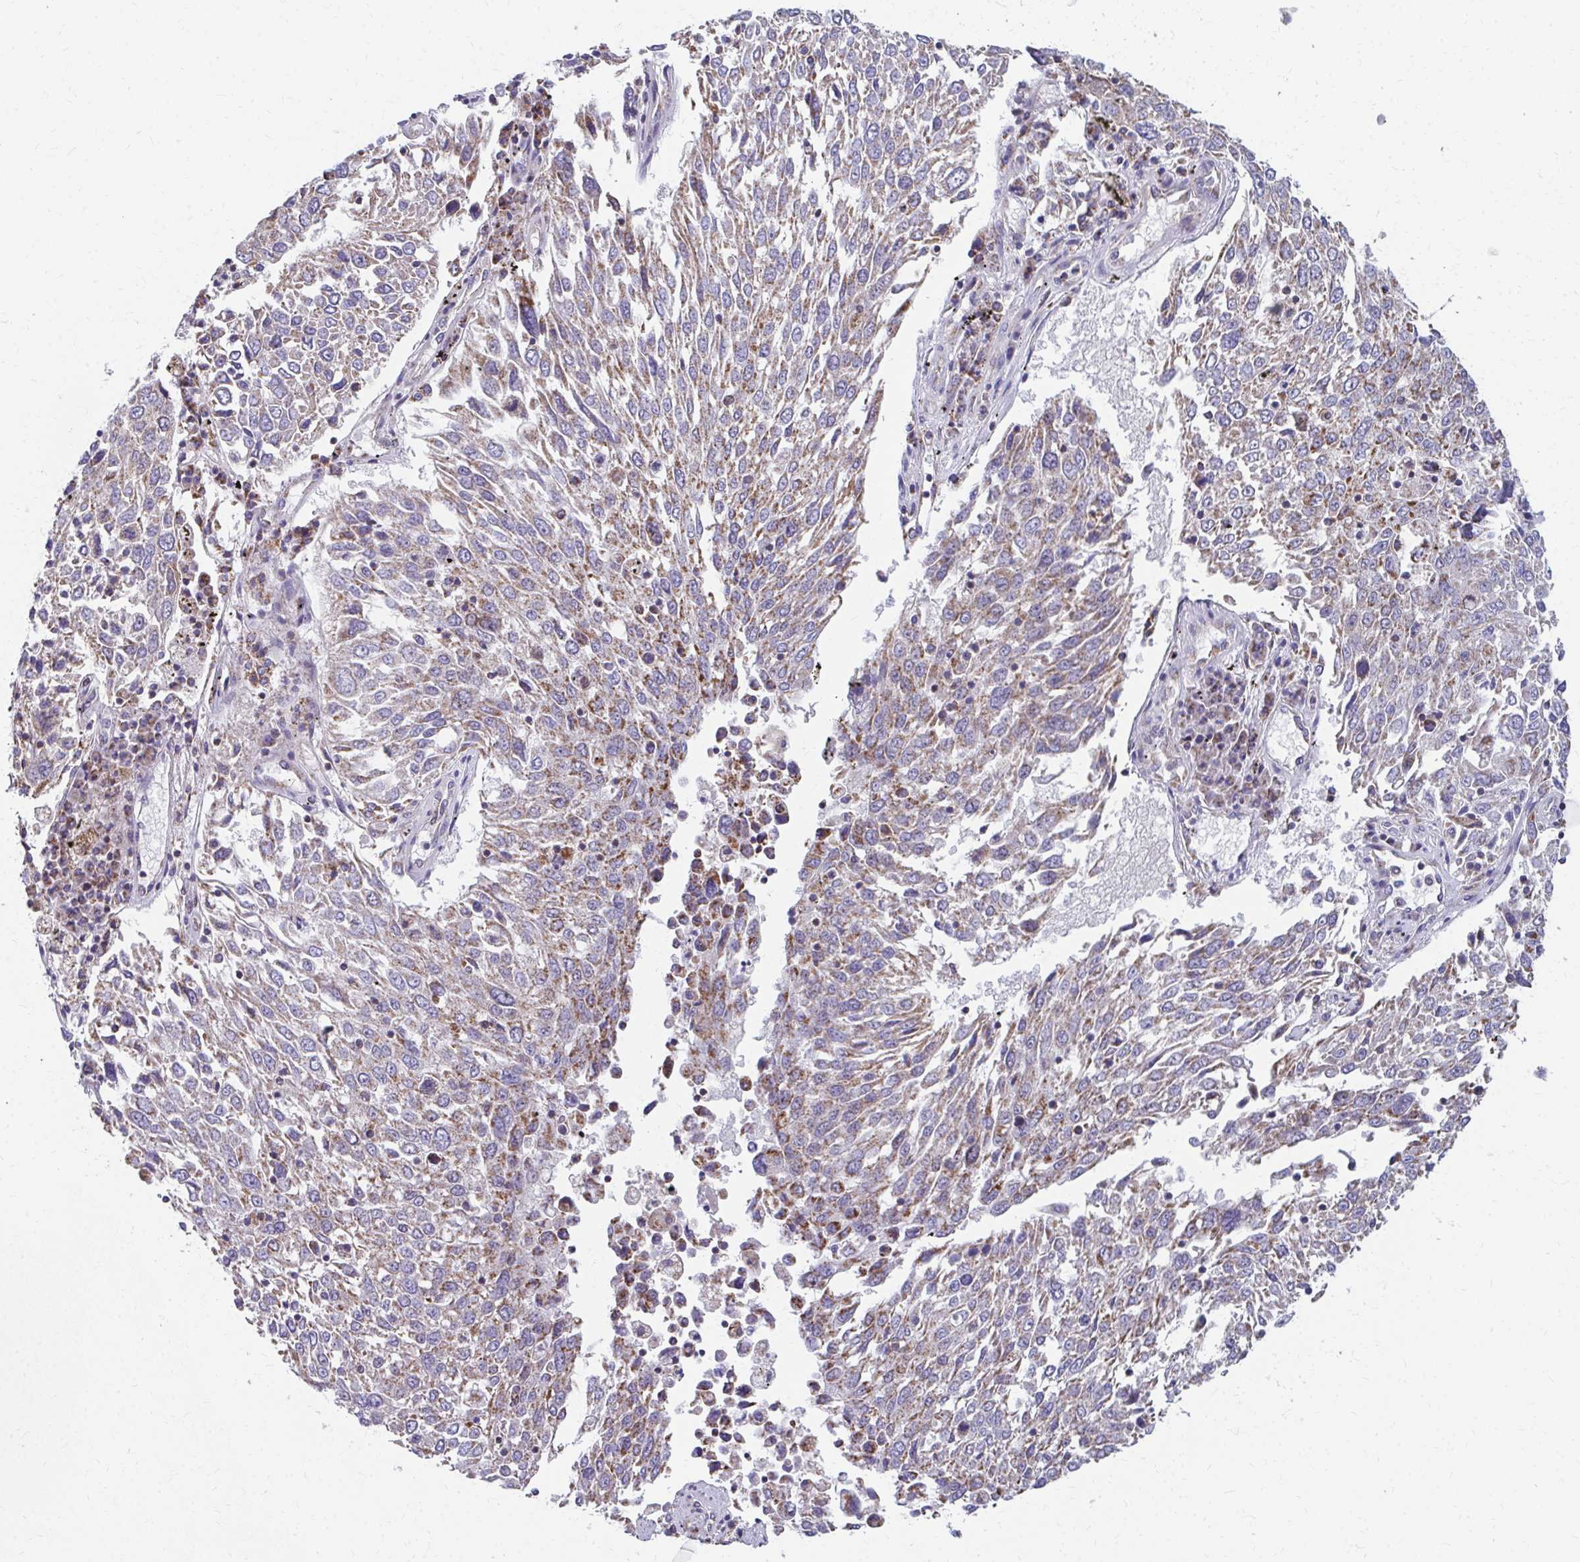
{"staining": {"intensity": "moderate", "quantity": "25%-75%", "location": "cytoplasmic/membranous"}, "tissue": "lung cancer", "cell_type": "Tumor cells", "image_type": "cancer", "snomed": [{"axis": "morphology", "description": "Squamous cell carcinoma, NOS"}, {"axis": "topography", "description": "Lung"}], "caption": "This image reveals immunohistochemistry (IHC) staining of human squamous cell carcinoma (lung), with medium moderate cytoplasmic/membranous staining in approximately 25%-75% of tumor cells.", "gene": "RCC1L", "patient": {"sex": "male", "age": 65}}